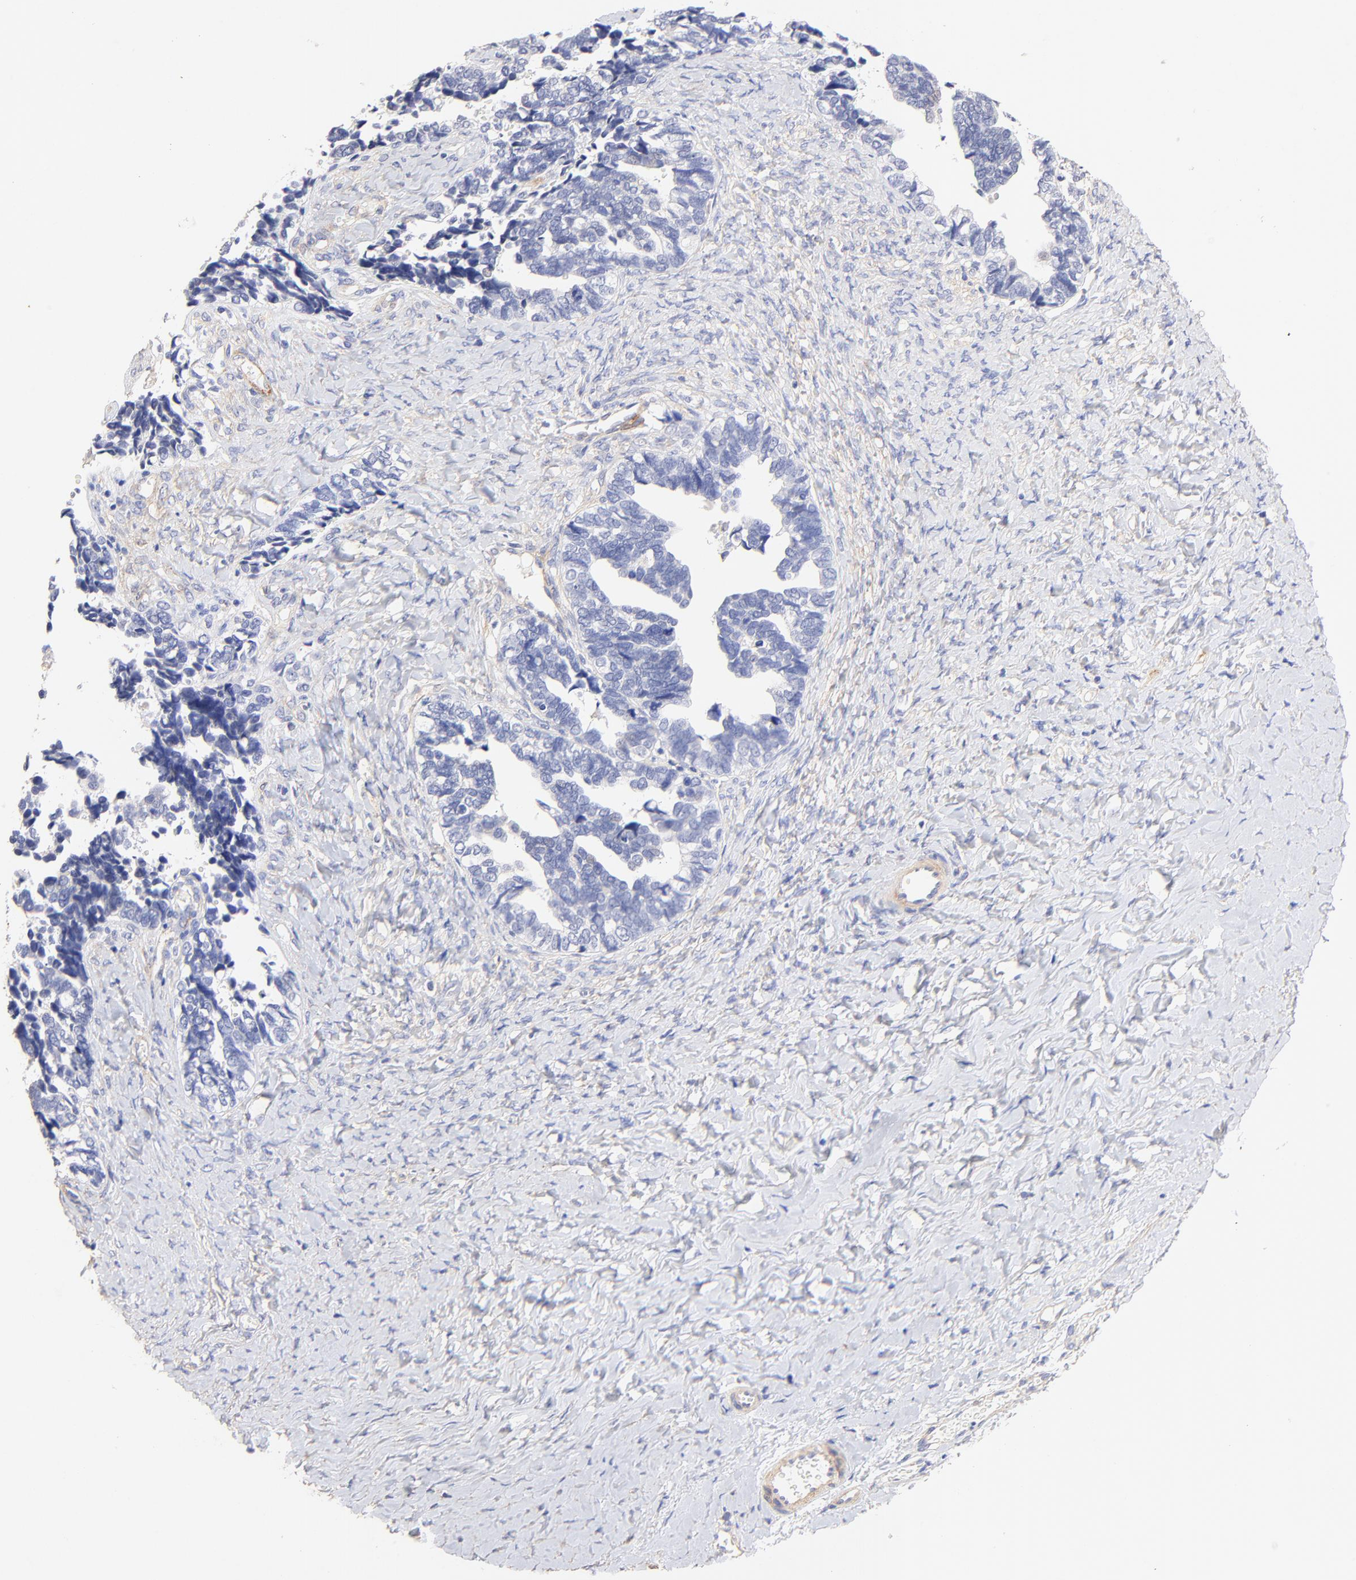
{"staining": {"intensity": "negative", "quantity": "none", "location": "none"}, "tissue": "ovarian cancer", "cell_type": "Tumor cells", "image_type": "cancer", "snomed": [{"axis": "morphology", "description": "Cystadenocarcinoma, serous, NOS"}, {"axis": "topography", "description": "Ovary"}], "caption": "Immunohistochemistry image of neoplastic tissue: ovarian serous cystadenocarcinoma stained with DAB displays no significant protein staining in tumor cells.", "gene": "ACTRT1", "patient": {"sex": "female", "age": 77}}